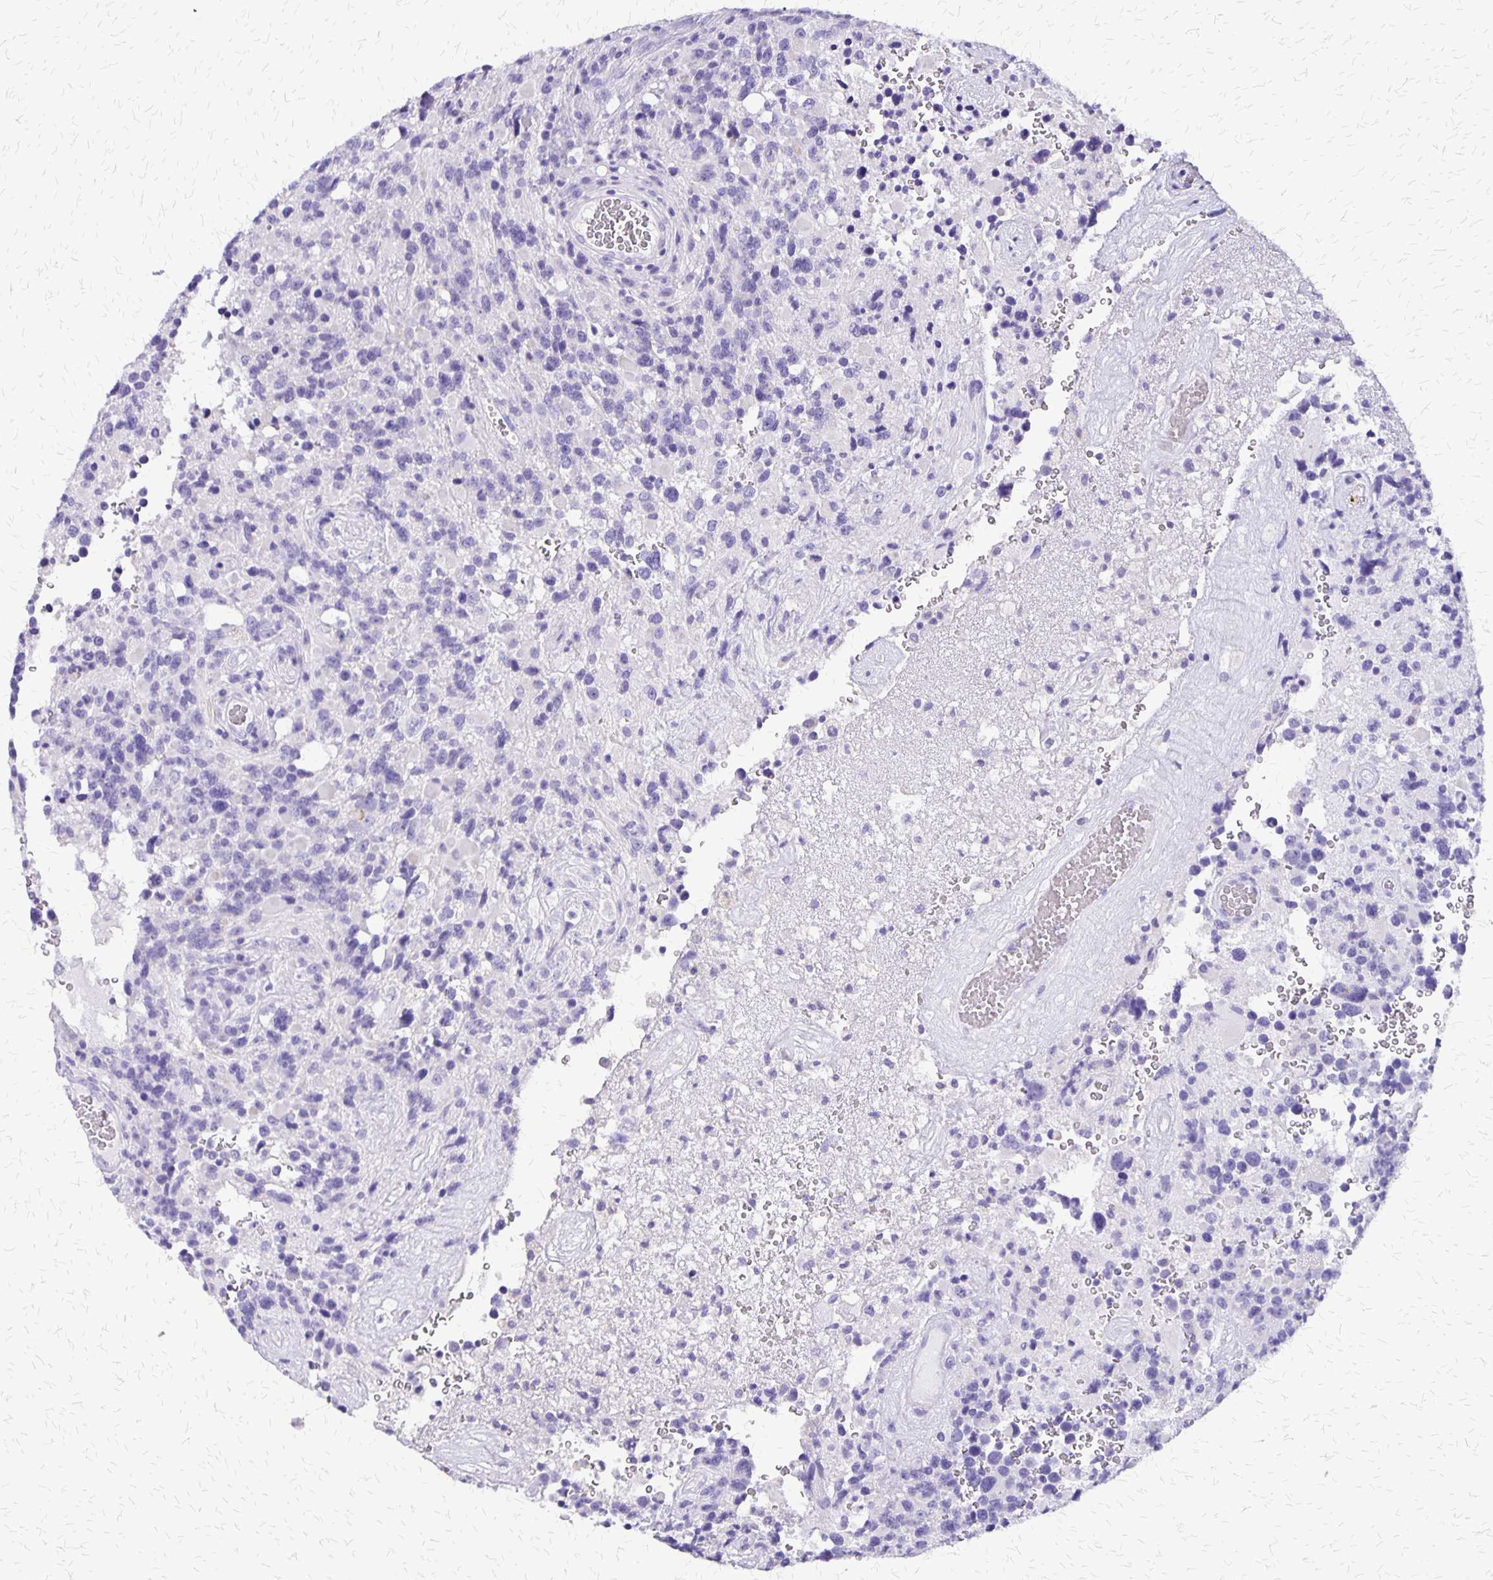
{"staining": {"intensity": "negative", "quantity": "none", "location": "none"}, "tissue": "glioma", "cell_type": "Tumor cells", "image_type": "cancer", "snomed": [{"axis": "morphology", "description": "Glioma, malignant, High grade"}, {"axis": "topography", "description": "Brain"}], "caption": "There is no significant positivity in tumor cells of malignant glioma (high-grade).", "gene": "SLC13A2", "patient": {"sex": "female", "age": 40}}